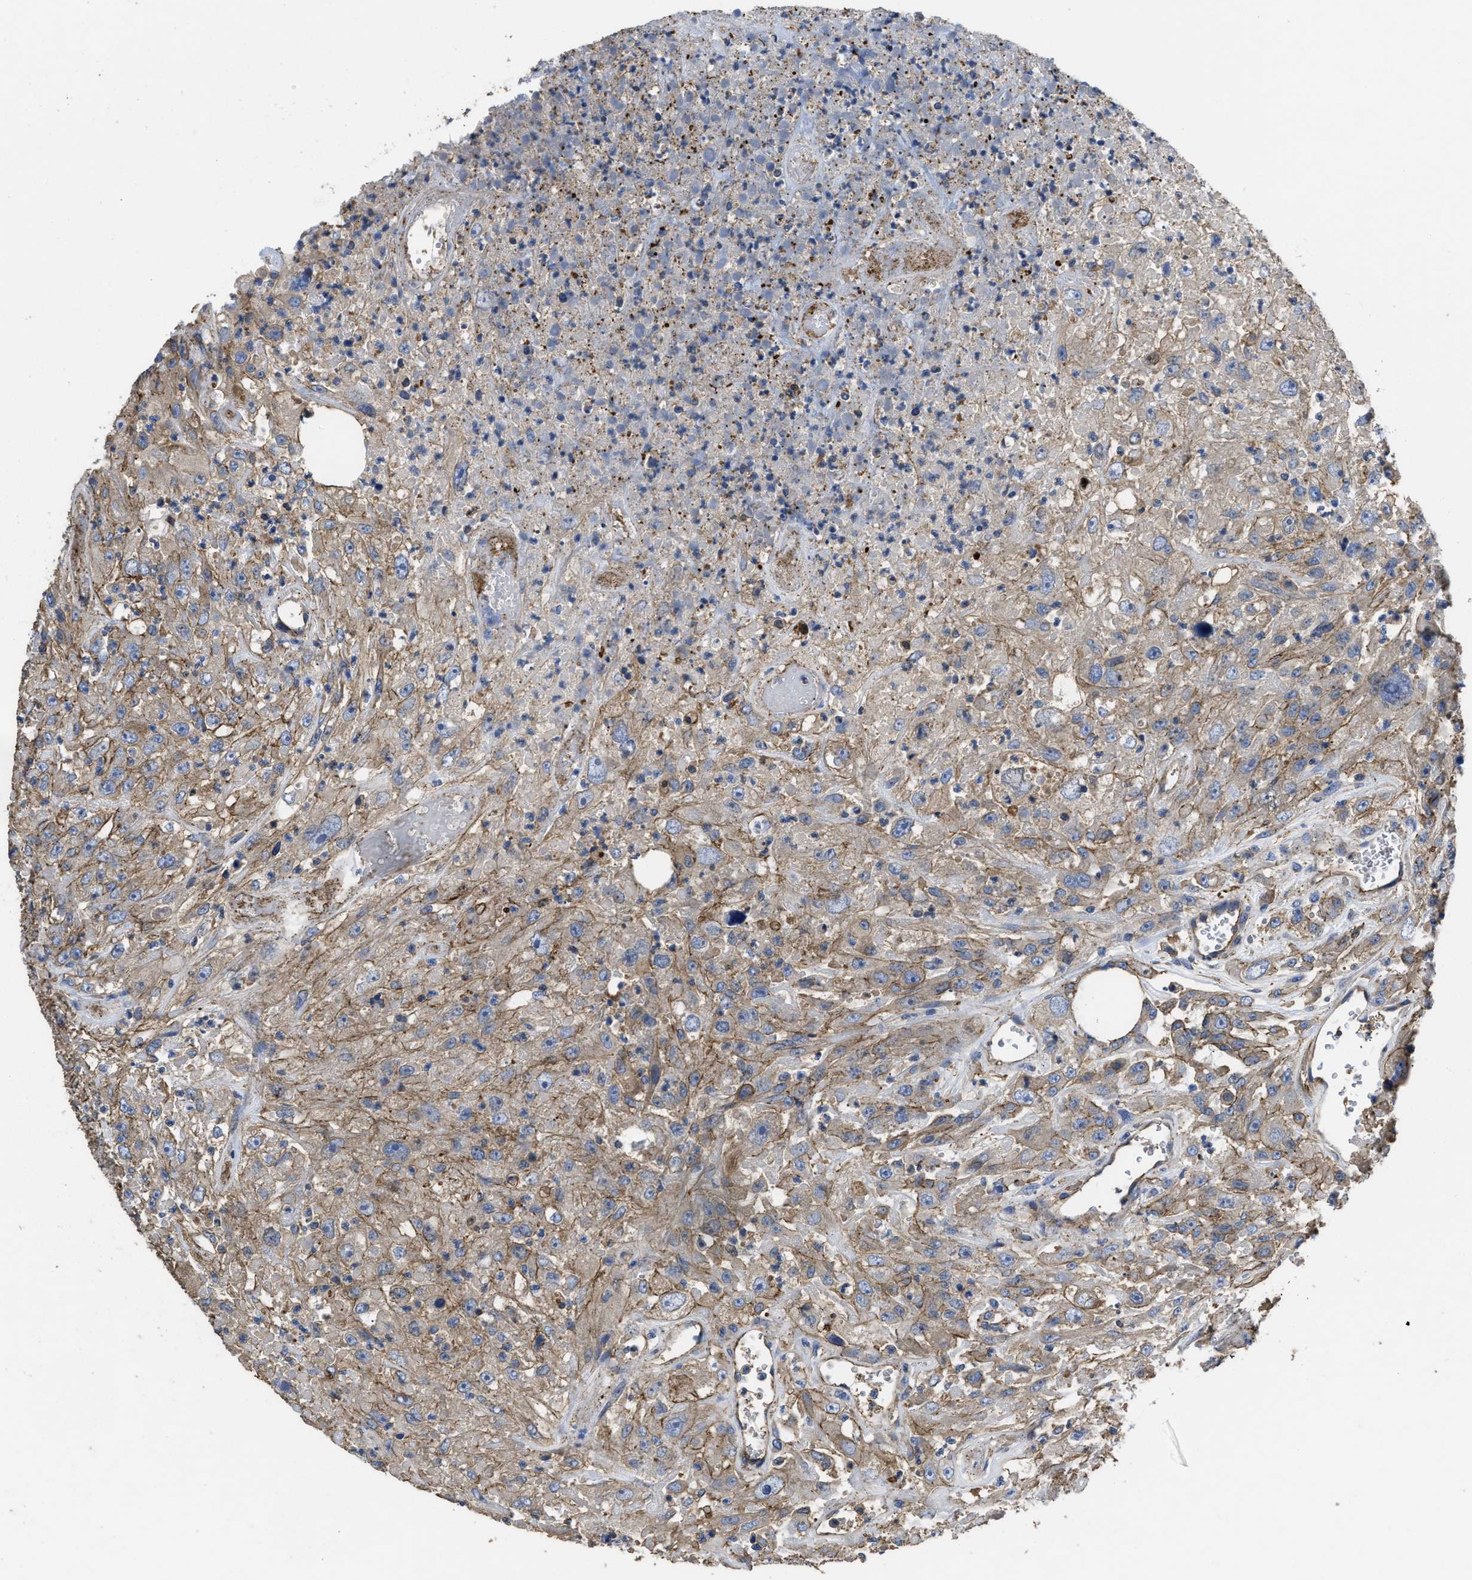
{"staining": {"intensity": "moderate", "quantity": ">75%", "location": "cytoplasmic/membranous"}, "tissue": "urothelial cancer", "cell_type": "Tumor cells", "image_type": "cancer", "snomed": [{"axis": "morphology", "description": "Urothelial carcinoma, High grade"}, {"axis": "topography", "description": "Urinary bladder"}], "caption": "DAB (3,3'-diaminobenzidine) immunohistochemical staining of urothelial cancer displays moderate cytoplasmic/membranous protein expression in approximately >75% of tumor cells.", "gene": "USP4", "patient": {"sex": "male", "age": 46}}